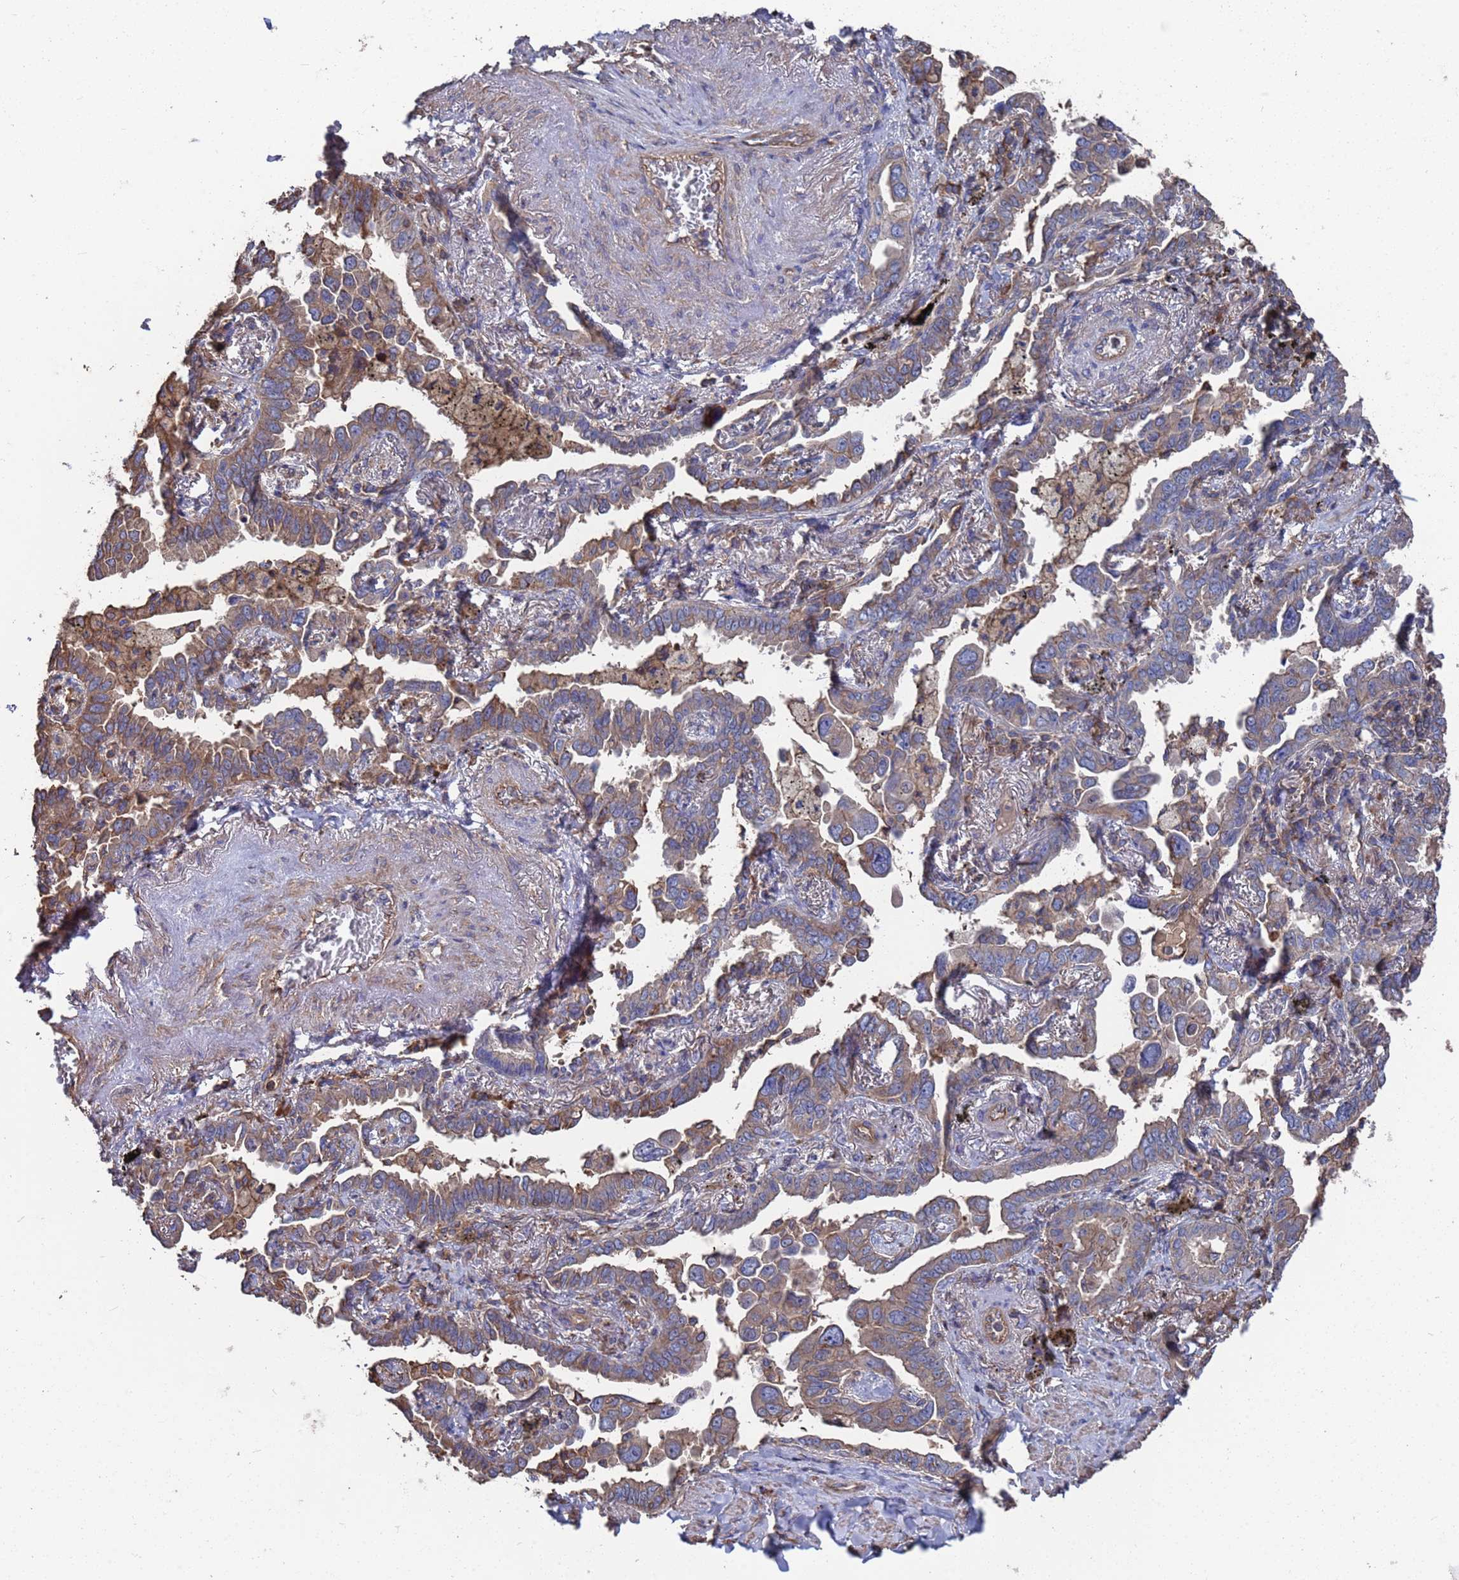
{"staining": {"intensity": "moderate", "quantity": ">75%", "location": "cytoplasmic/membranous"}, "tissue": "lung cancer", "cell_type": "Tumor cells", "image_type": "cancer", "snomed": [{"axis": "morphology", "description": "Adenocarcinoma, NOS"}, {"axis": "topography", "description": "Lung"}], "caption": "Immunohistochemical staining of lung cancer exhibits medium levels of moderate cytoplasmic/membranous positivity in approximately >75% of tumor cells.", "gene": "PYCR1", "patient": {"sex": "male", "age": 67}}